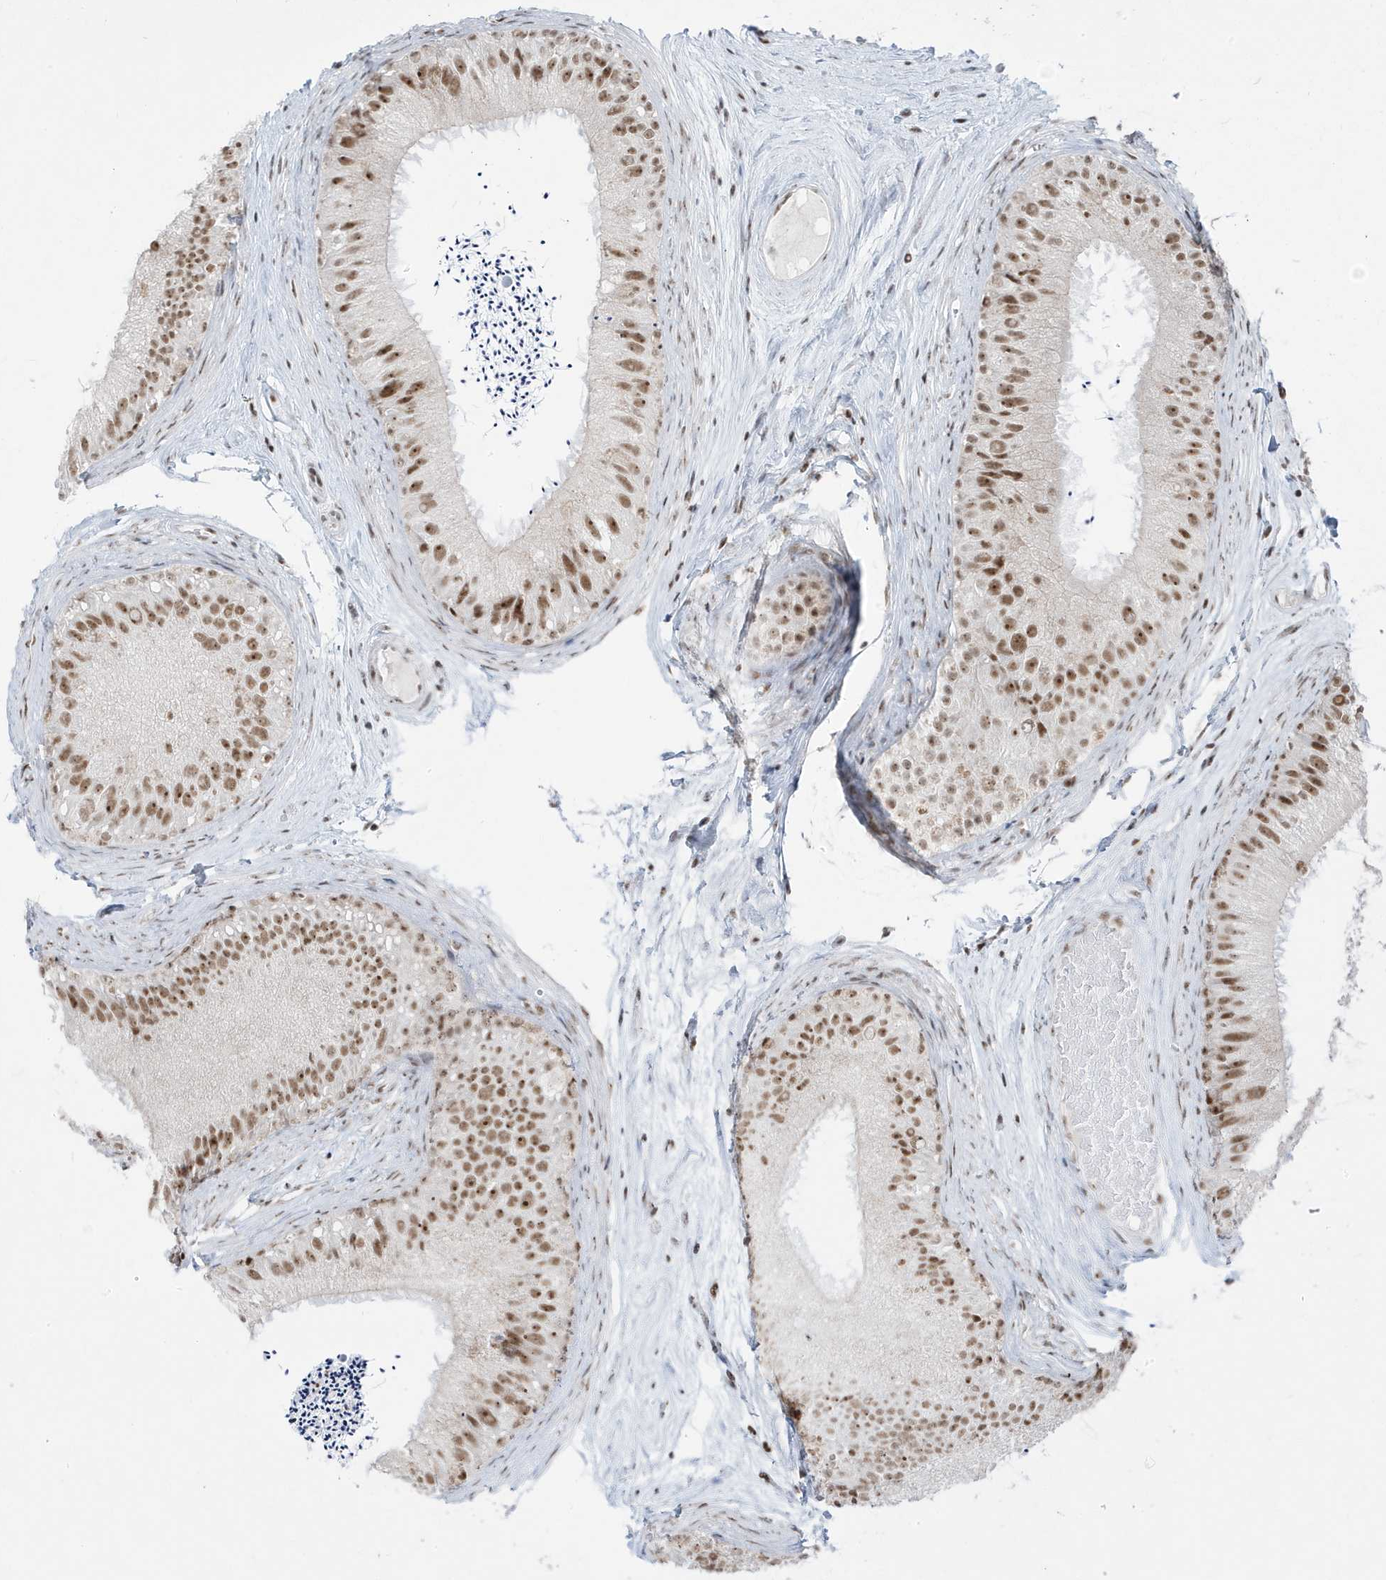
{"staining": {"intensity": "moderate", "quantity": ">75%", "location": "nuclear"}, "tissue": "epididymis", "cell_type": "Glandular cells", "image_type": "normal", "snomed": [{"axis": "morphology", "description": "Normal tissue, NOS"}, {"axis": "topography", "description": "Epididymis"}], "caption": "The image shows immunohistochemical staining of unremarkable epididymis. There is moderate nuclear staining is seen in about >75% of glandular cells. The staining was performed using DAB to visualize the protein expression in brown, while the nuclei were stained in blue with hematoxylin (Magnification: 20x).", "gene": "MTREX", "patient": {"sex": "male", "age": 77}}